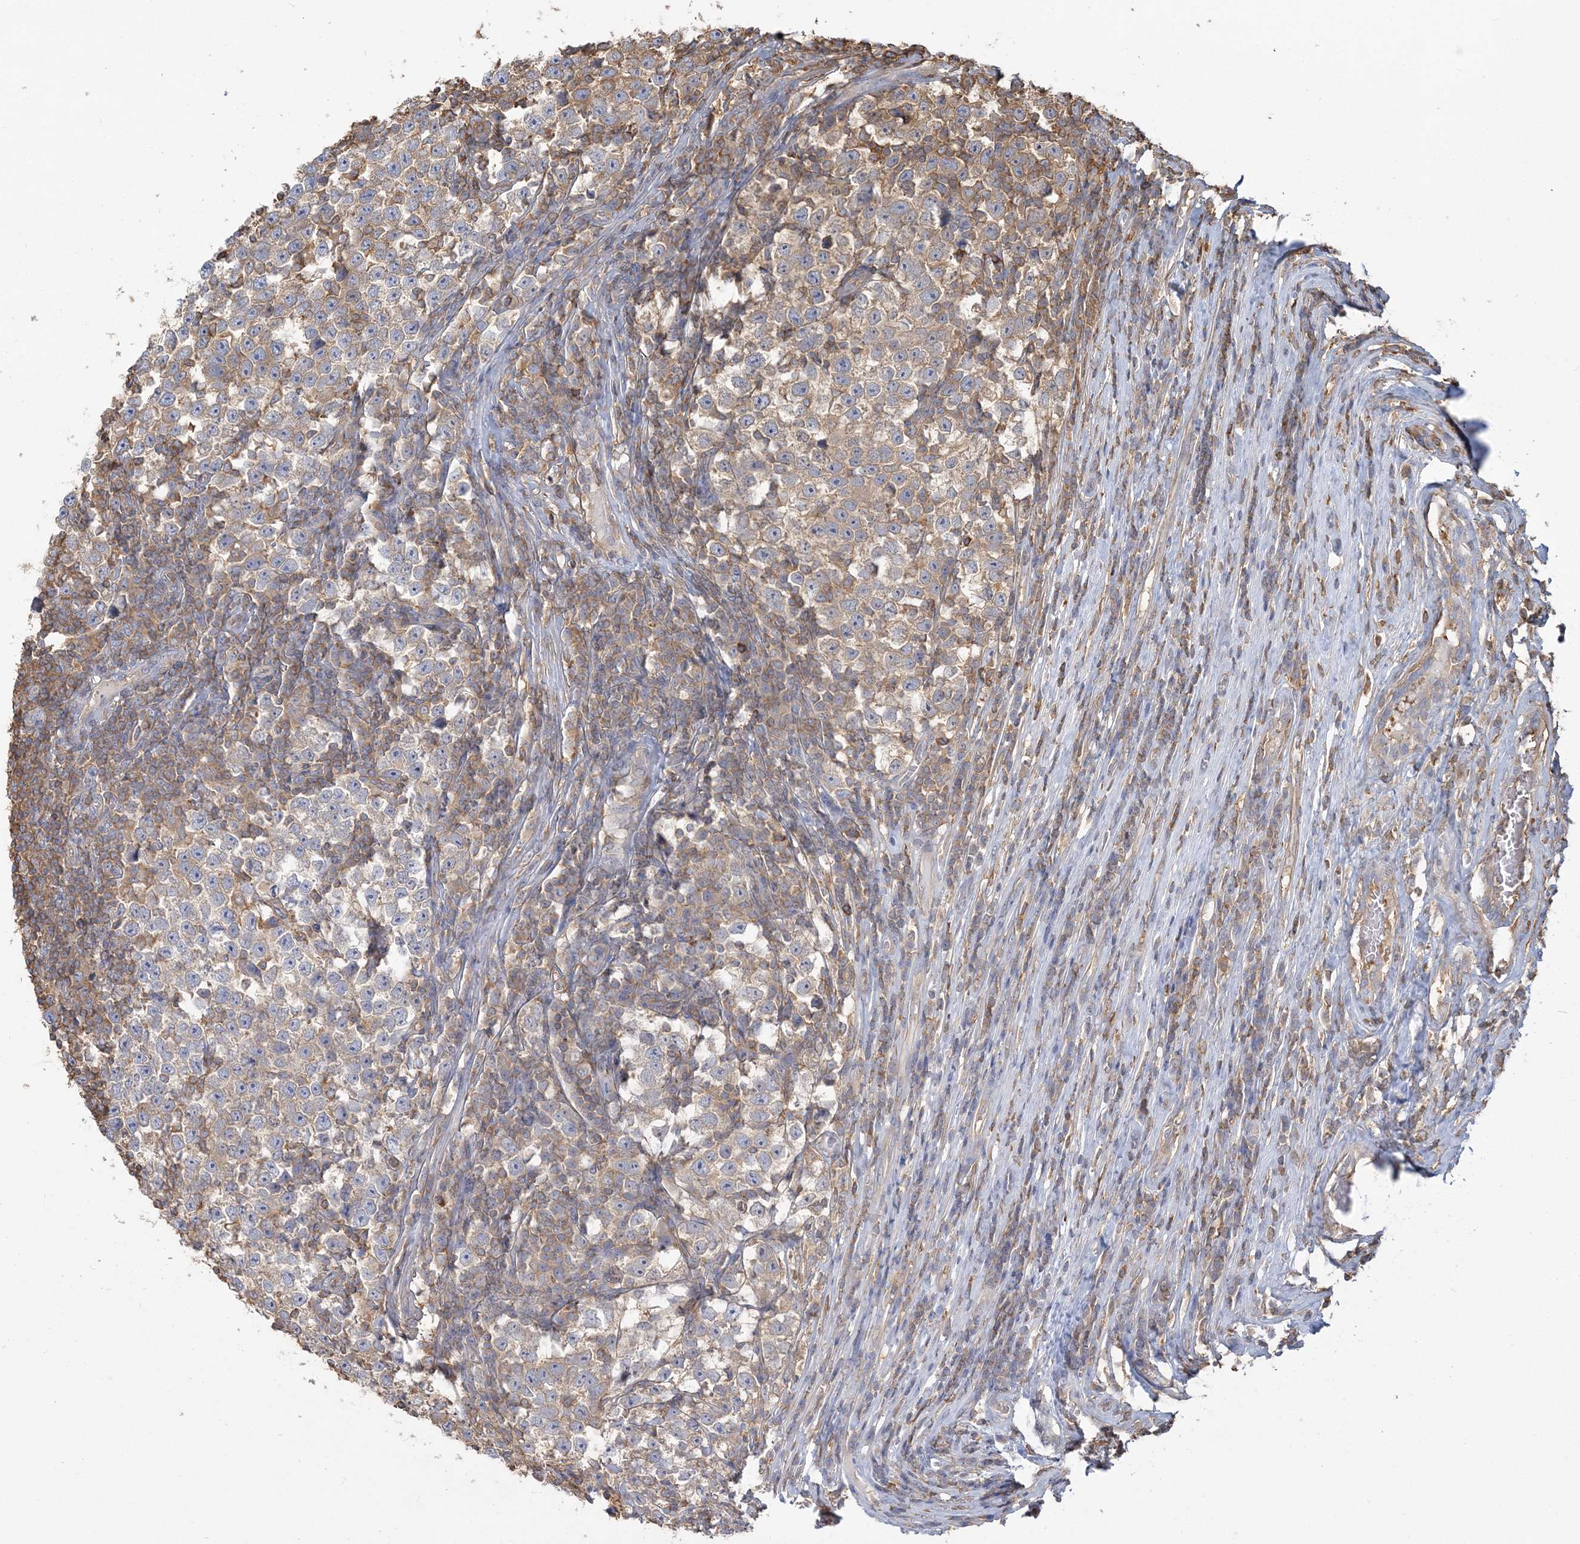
{"staining": {"intensity": "weak", "quantity": "25%-75%", "location": "cytoplasmic/membranous"}, "tissue": "testis cancer", "cell_type": "Tumor cells", "image_type": "cancer", "snomed": [{"axis": "morphology", "description": "Normal tissue, NOS"}, {"axis": "morphology", "description": "Seminoma, NOS"}, {"axis": "topography", "description": "Testis"}], "caption": "Immunohistochemical staining of human seminoma (testis) demonstrates weak cytoplasmic/membranous protein expression in approximately 25%-75% of tumor cells. The staining is performed using DAB brown chromogen to label protein expression. The nuclei are counter-stained blue using hematoxylin.", "gene": "ANKS1A", "patient": {"sex": "male", "age": 43}}